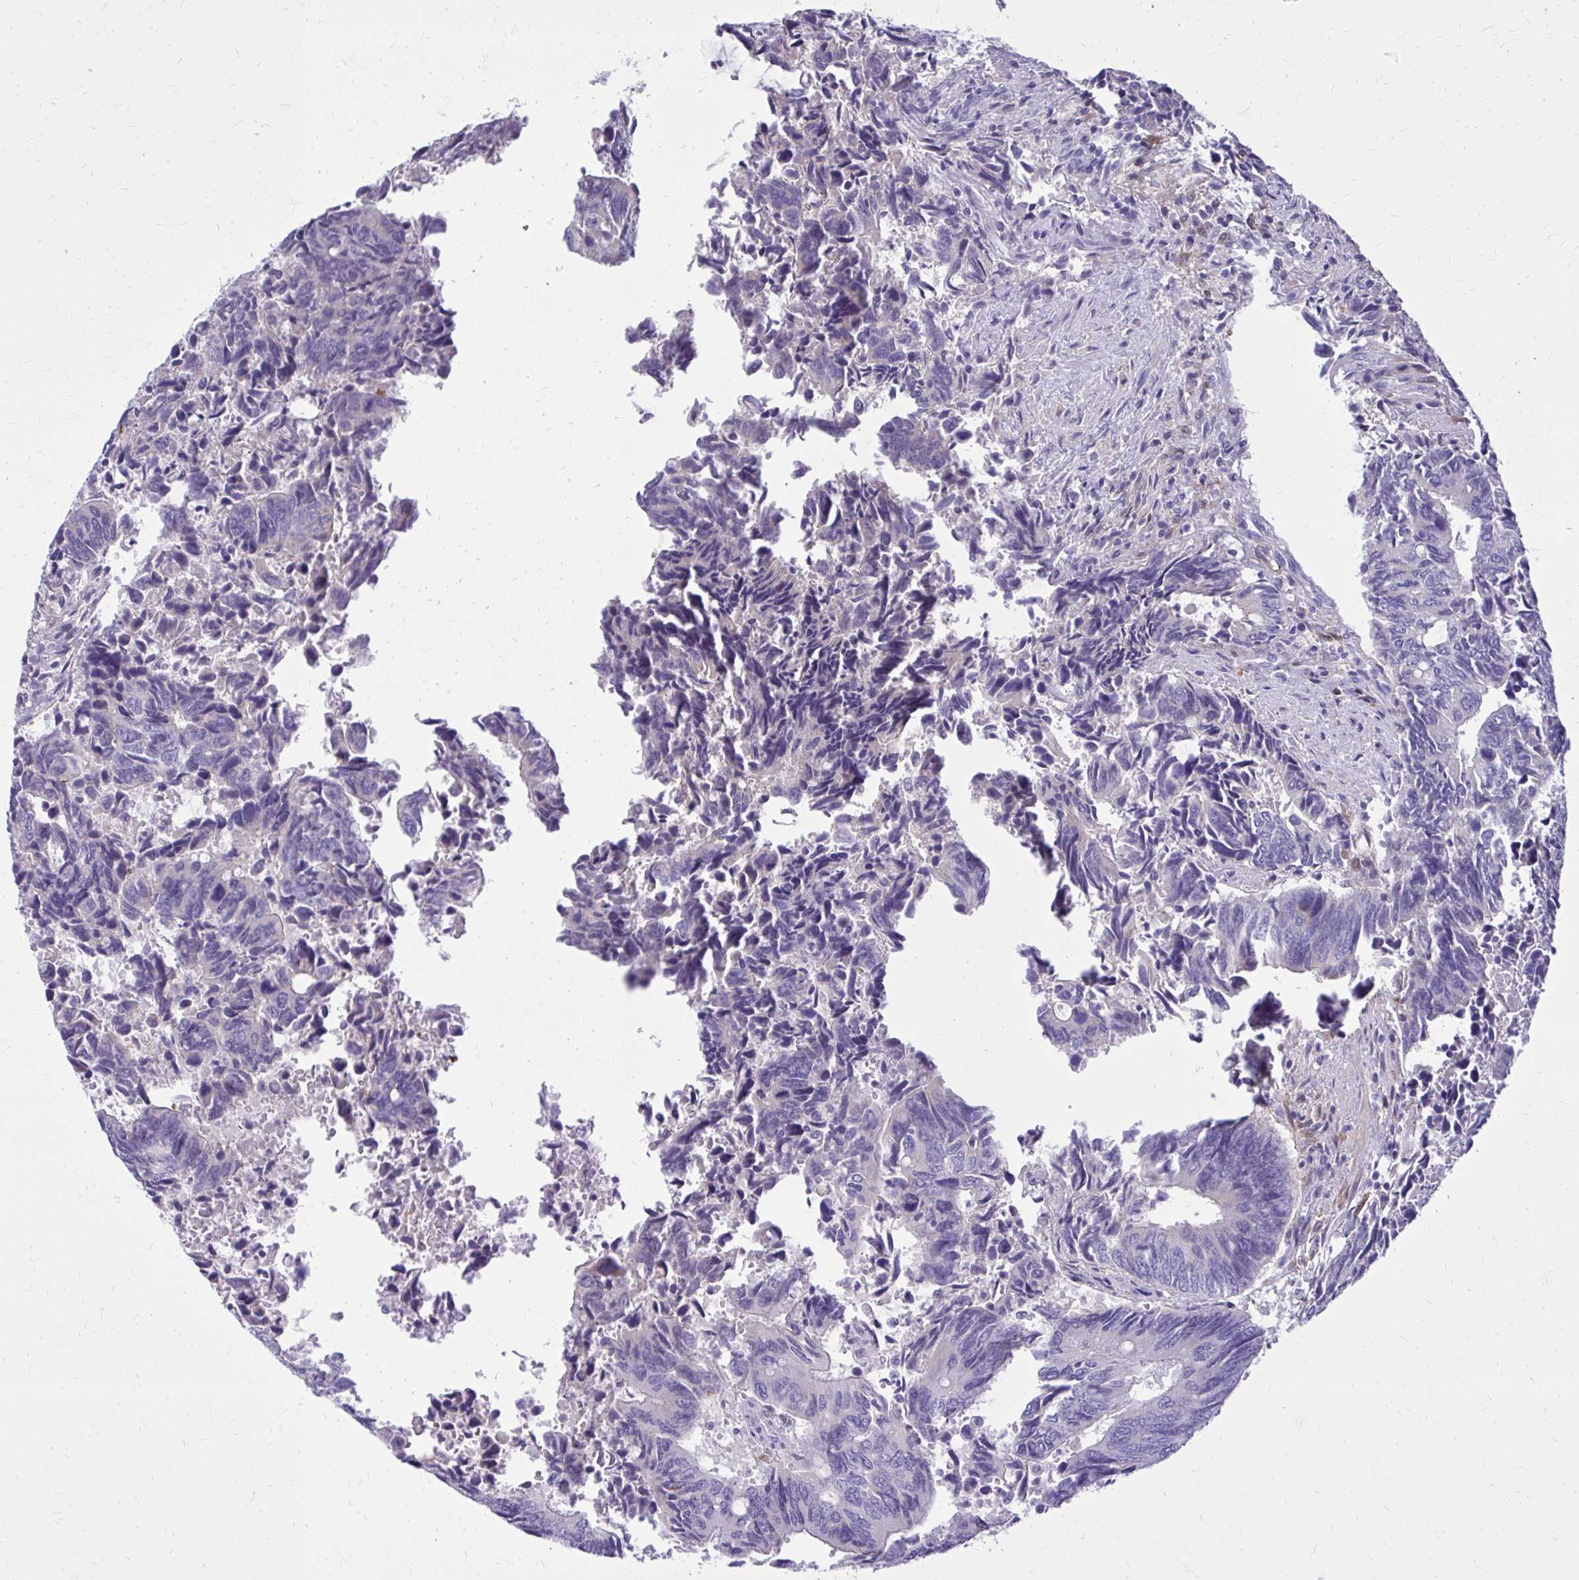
{"staining": {"intensity": "negative", "quantity": "none", "location": "none"}, "tissue": "colorectal cancer", "cell_type": "Tumor cells", "image_type": "cancer", "snomed": [{"axis": "morphology", "description": "Adenocarcinoma, NOS"}, {"axis": "topography", "description": "Colon"}], "caption": "Protein analysis of colorectal cancer (adenocarcinoma) exhibits no significant expression in tumor cells.", "gene": "NNMT", "patient": {"sex": "male", "age": 87}}